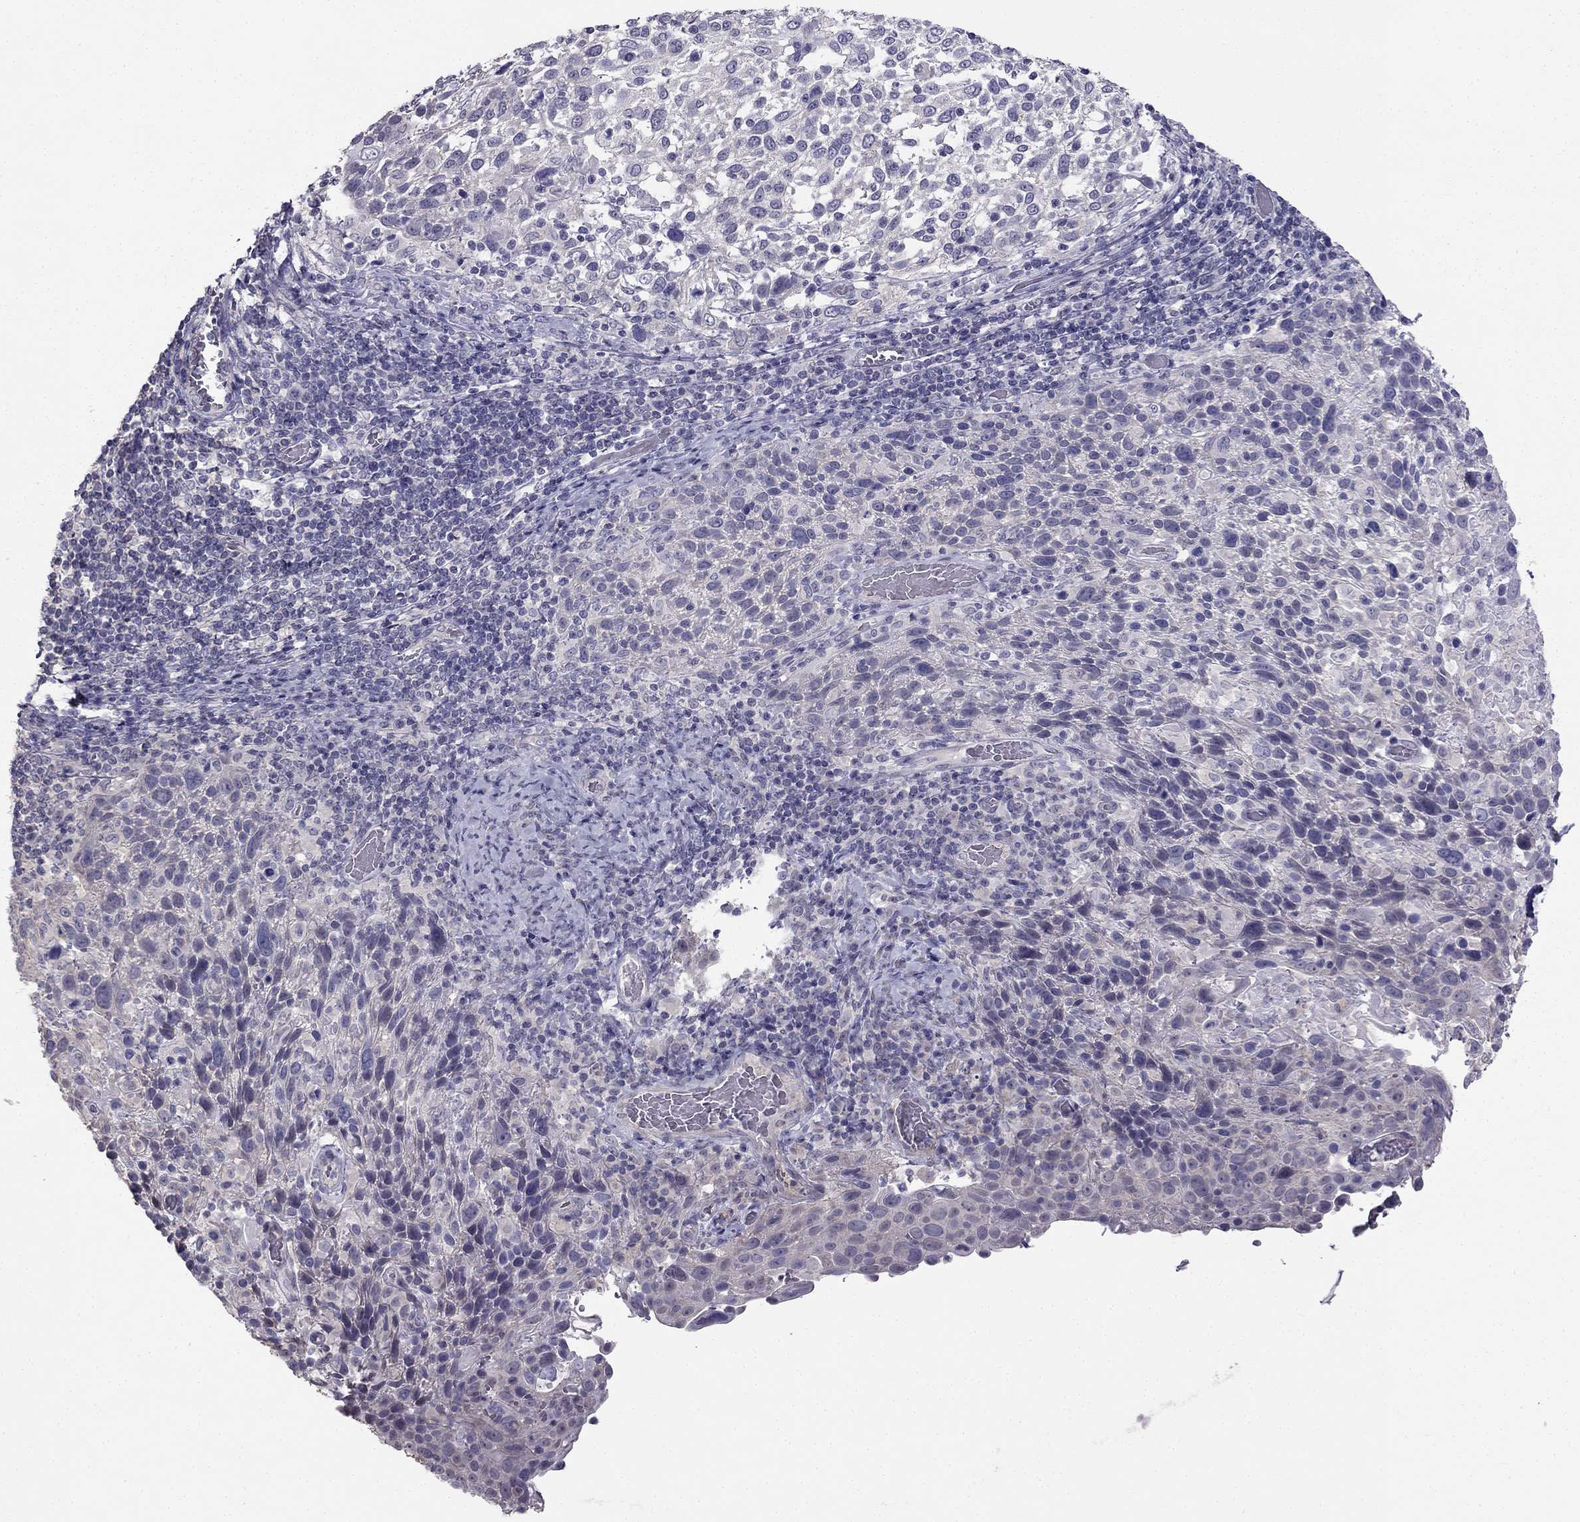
{"staining": {"intensity": "negative", "quantity": "none", "location": "none"}, "tissue": "cervical cancer", "cell_type": "Tumor cells", "image_type": "cancer", "snomed": [{"axis": "morphology", "description": "Squamous cell carcinoma, NOS"}, {"axis": "topography", "description": "Cervix"}], "caption": "IHC histopathology image of human cervical squamous cell carcinoma stained for a protein (brown), which demonstrates no staining in tumor cells.", "gene": "HSFX1", "patient": {"sex": "female", "age": 61}}